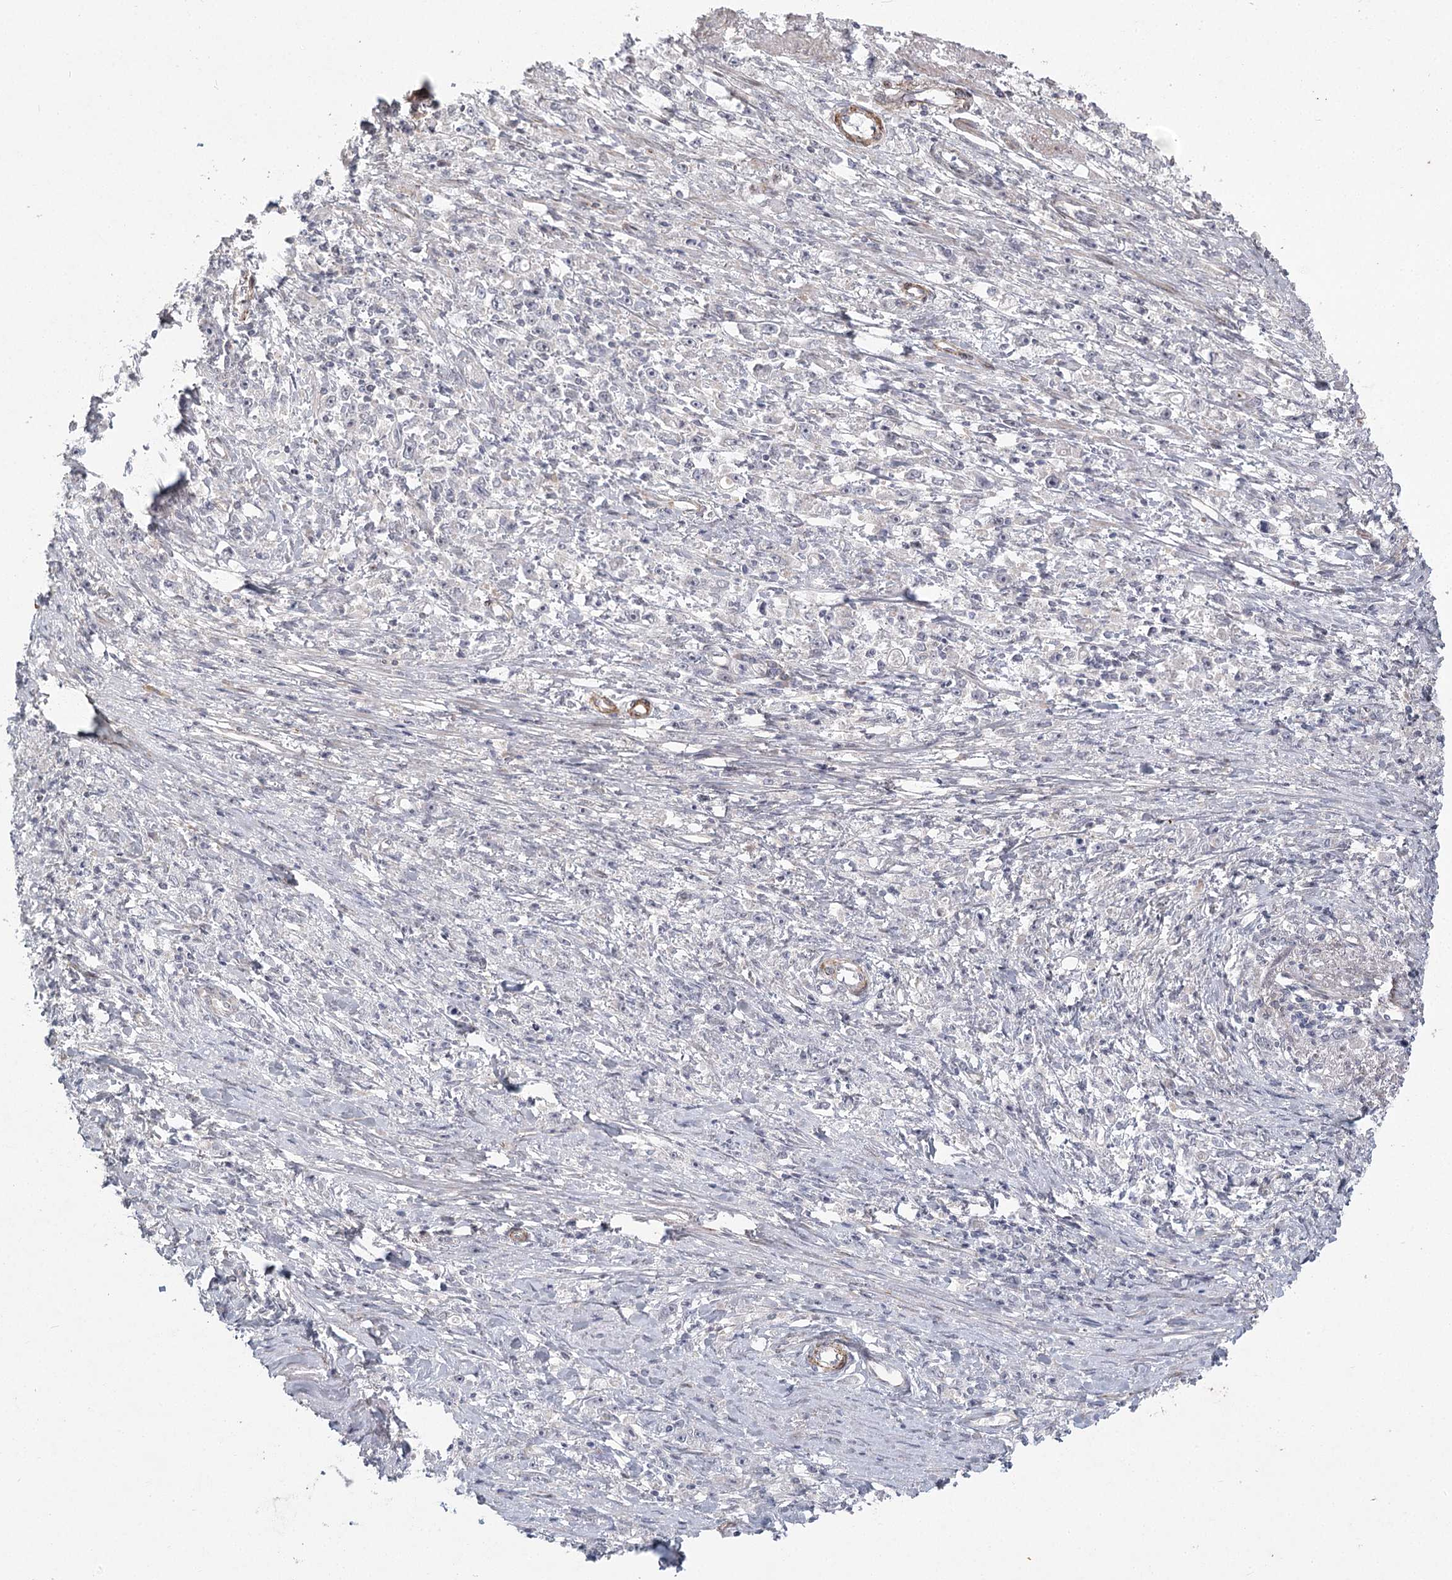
{"staining": {"intensity": "negative", "quantity": "none", "location": "none"}, "tissue": "stomach cancer", "cell_type": "Tumor cells", "image_type": "cancer", "snomed": [{"axis": "morphology", "description": "Adenocarcinoma, NOS"}, {"axis": "topography", "description": "Stomach"}], "caption": "This image is of stomach cancer (adenocarcinoma) stained with immunohistochemistry to label a protein in brown with the nuclei are counter-stained blue. There is no expression in tumor cells.", "gene": "MEPE", "patient": {"sex": "female", "age": 59}}